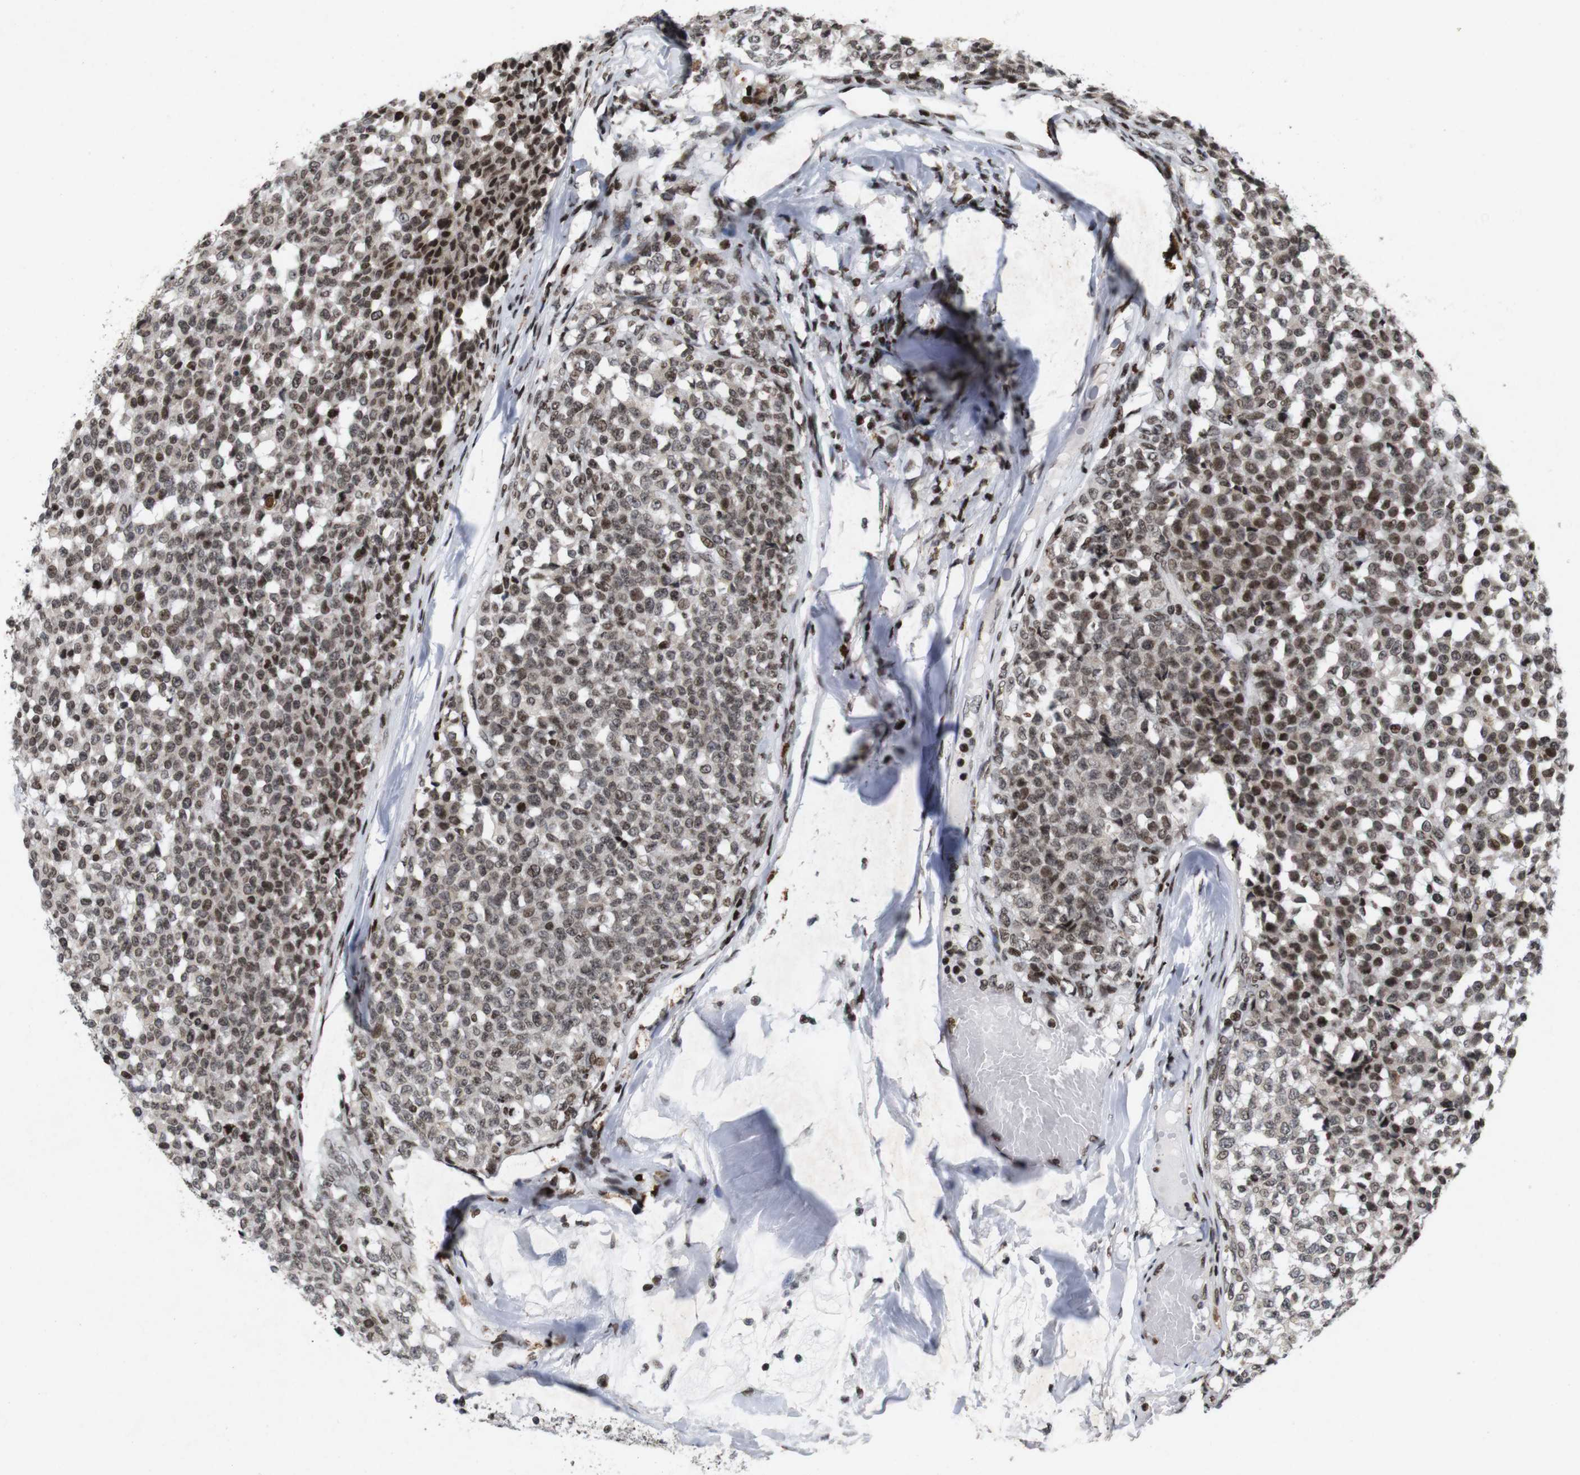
{"staining": {"intensity": "moderate", "quantity": ">75%", "location": "nuclear"}, "tissue": "testis cancer", "cell_type": "Tumor cells", "image_type": "cancer", "snomed": [{"axis": "morphology", "description": "Seminoma, NOS"}, {"axis": "topography", "description": "Testis"}], "caption": "Immunohistochemistry (IHC) of human seminoma (testis) displays medium levels of moderate nuclear staining in about >75% of tumor cells. The staining was performed using DAB to visualize the protein expression in brown, while the nuclei were stained in blue with hematoxylin (Magnification: 20x).", "gene": "MAGEH1", "patient": {"sex": "male", "age": 59}}